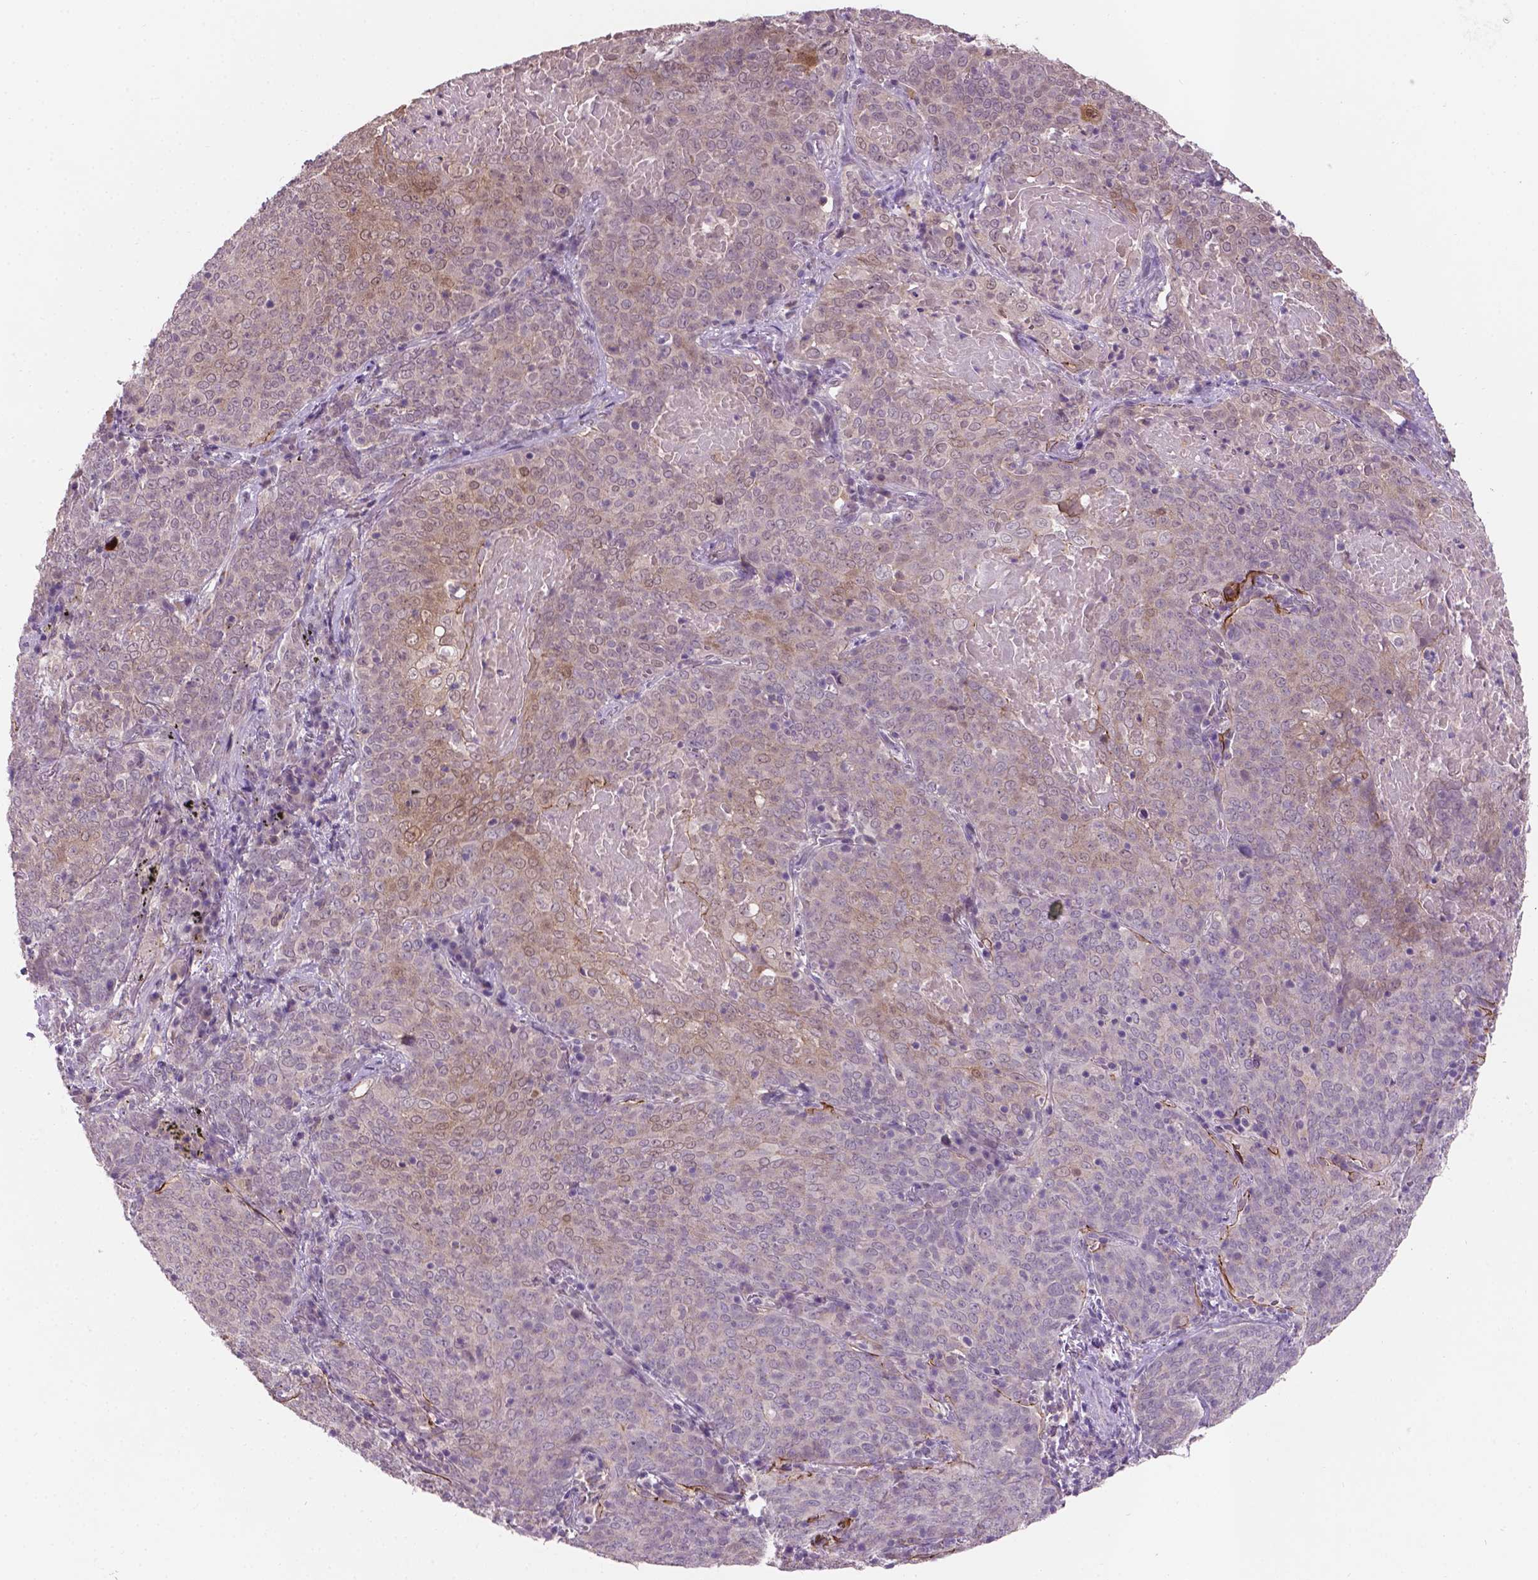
{"staining": {"intensity": "weak", "quantity": "<25%", "location": "nuclear"}, "tissue": "lung cancer", "cell_type": "Tumor cells", "image_type": "cancer", "snomed": [{"axis": "morphology", "description": "Squamous cell carcinoma, NOS"}, {"axis": "topography", "description": "Lung"}], "caption": "A photomicrograph of human lung cancer (squamous cell carcinoma) is negative for staining in tumor cells.", "gene": "GXYLT2", "patient": {"sex": "male", "age": 82}}